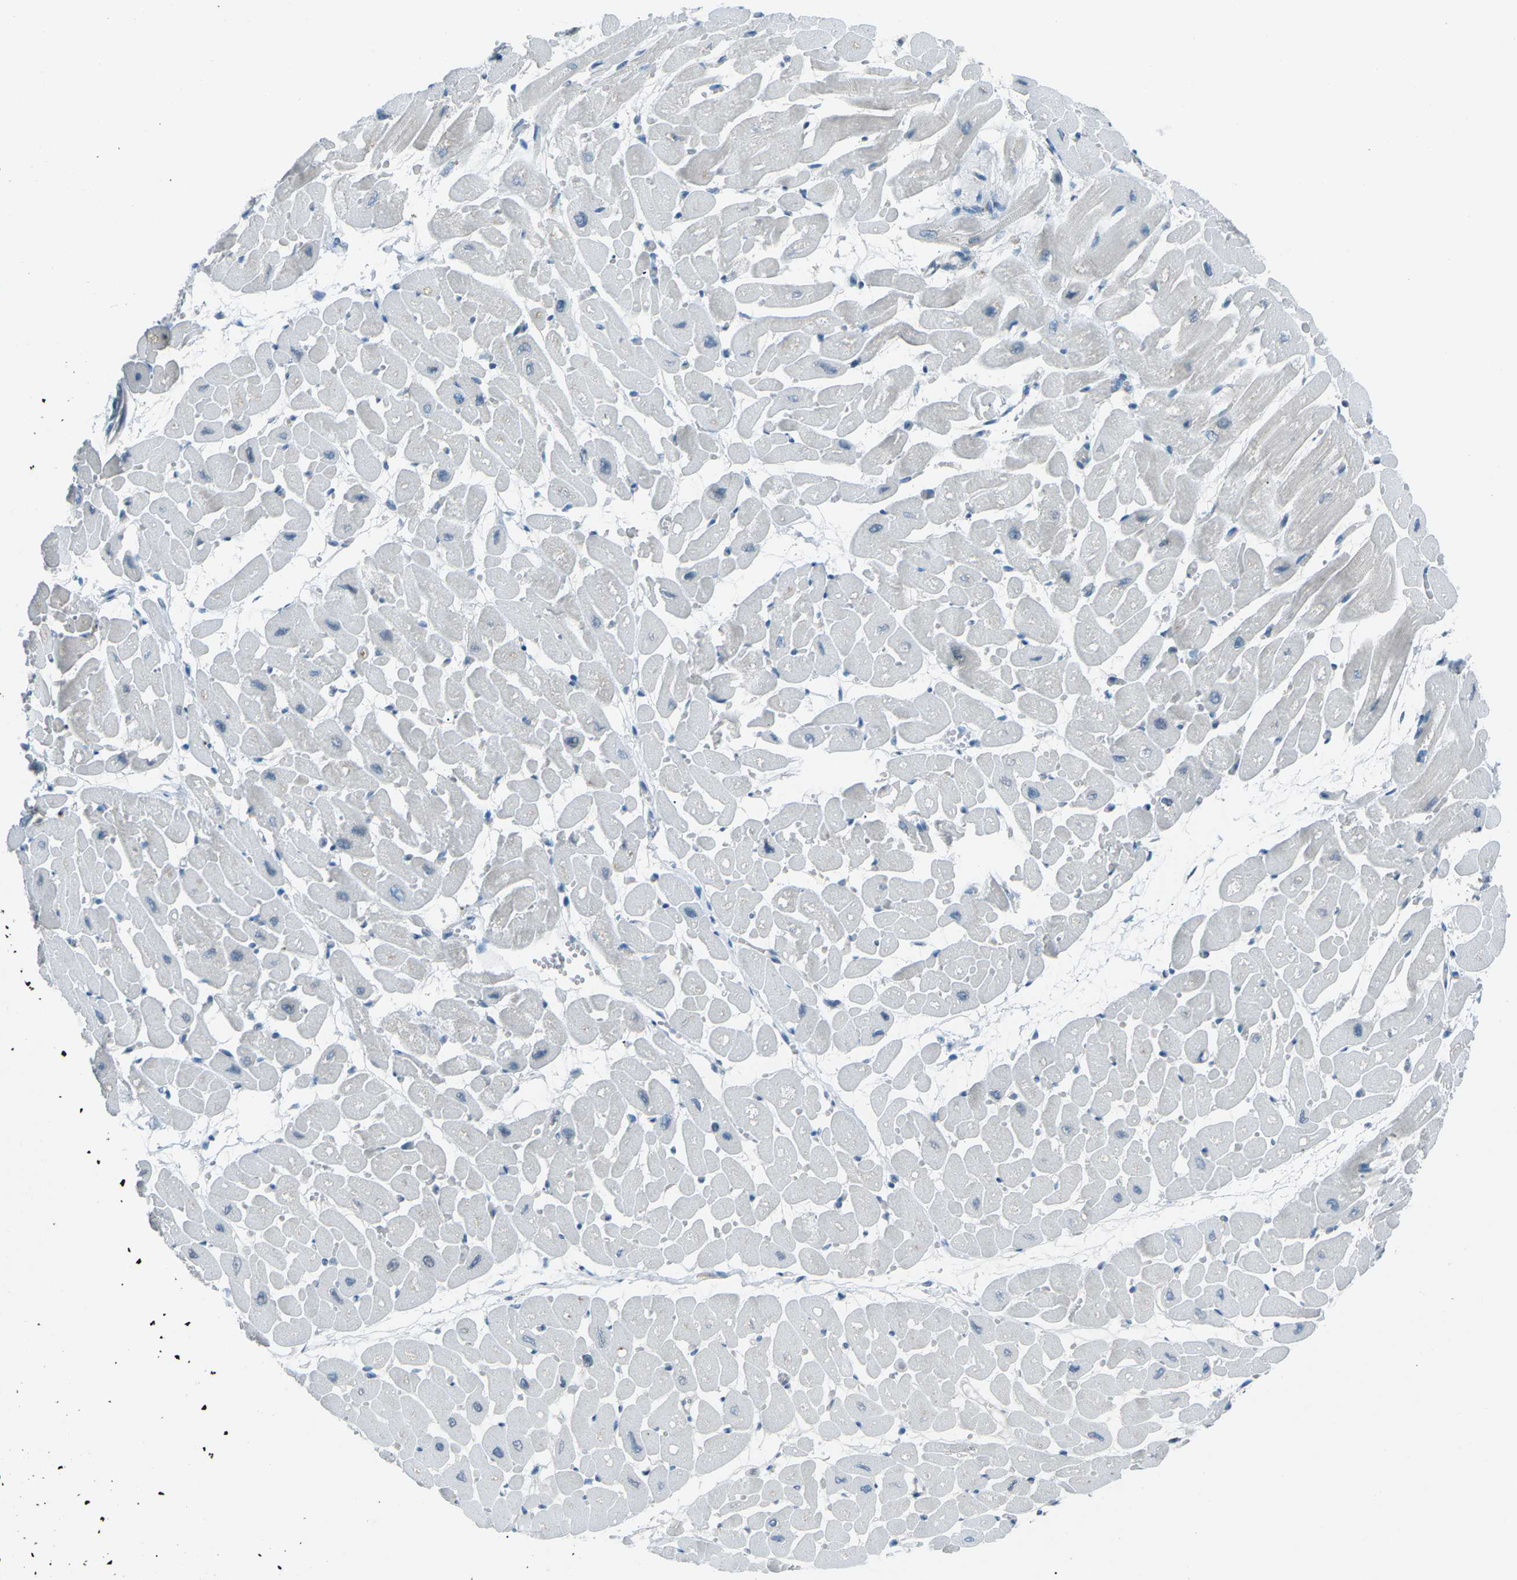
{"staining": {"intensity": "moderate", "quantity": "<25%", "location": "cytoplasmic/membranous"}, "tissue": "heart muscle", "cell_type": "Cardiomyocytes", "image_type": "normal", "snomed": [{"axis": "morphology", "description": "Normal tissue, NOS"}, {"axis": "topography", "description": "Heart"}], "caption": "The image displays staining of unremarkable heart muscle, revealing moderate cytoplasmic/membranous protein expression (brown color) within cardiomyocytes.", "gene": "PRKCA", "patient": {"sex": "male", "age": 45}}